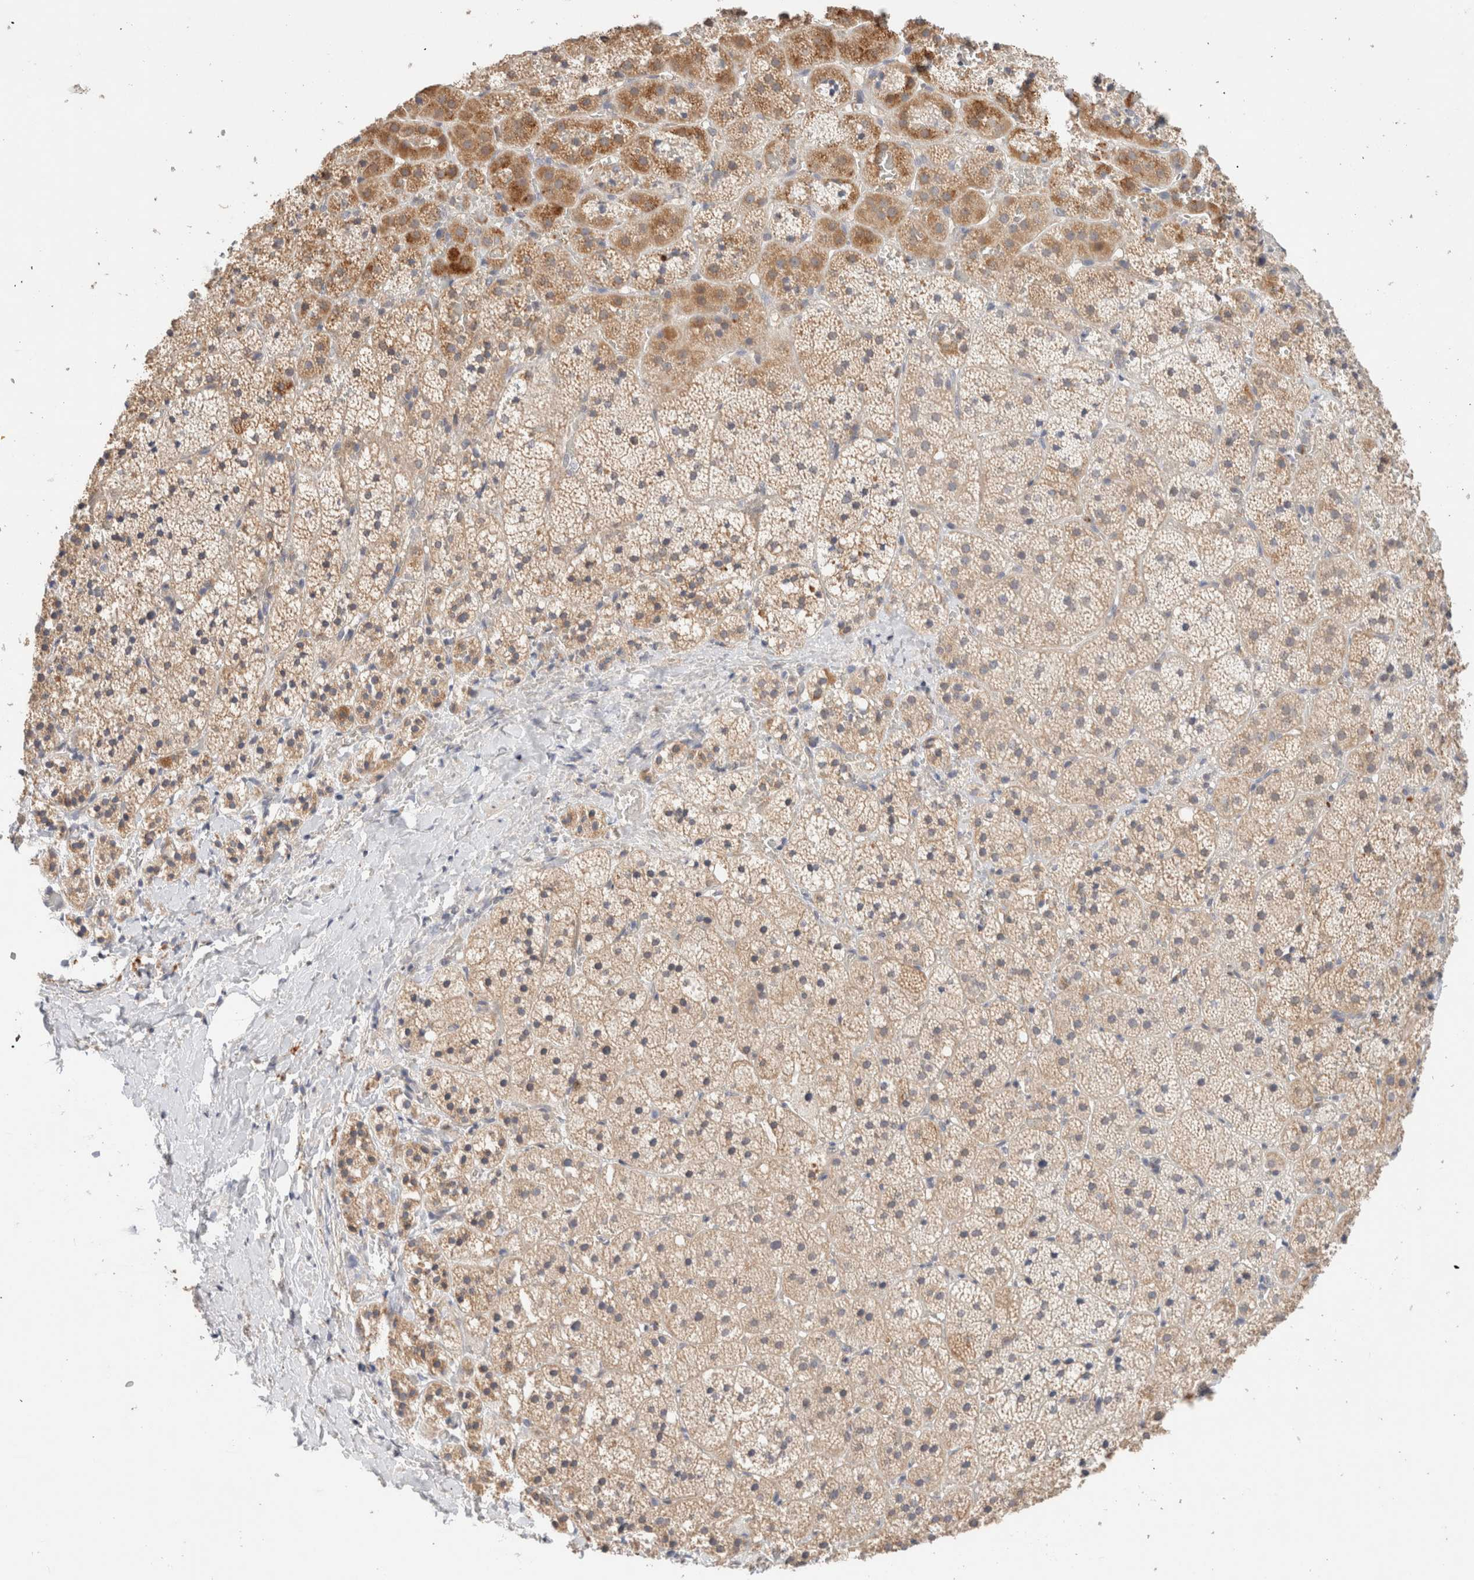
{"staining": {"intensity": "moderate", "quantity": ">75%", "location": "cytoplasmic/membranous"}, "tissue": "adrenal gland", "cell_type": "Glandular cells", "image_type": "normal", "snomed": [{"axis": "morphology", "description": "Normal tissue, NOS"}, {"axis": "topography", "description": "Adrenal gland"}], "caption": "Immunohistochemistry (IHC) of unremarkable human adrenal gland exhibits medium levels of moderate cytoplasmic/membranous staining in about >75% of glandular cells.", "gene": "CA13", "patient": {"sex": "female", "age": 44}}